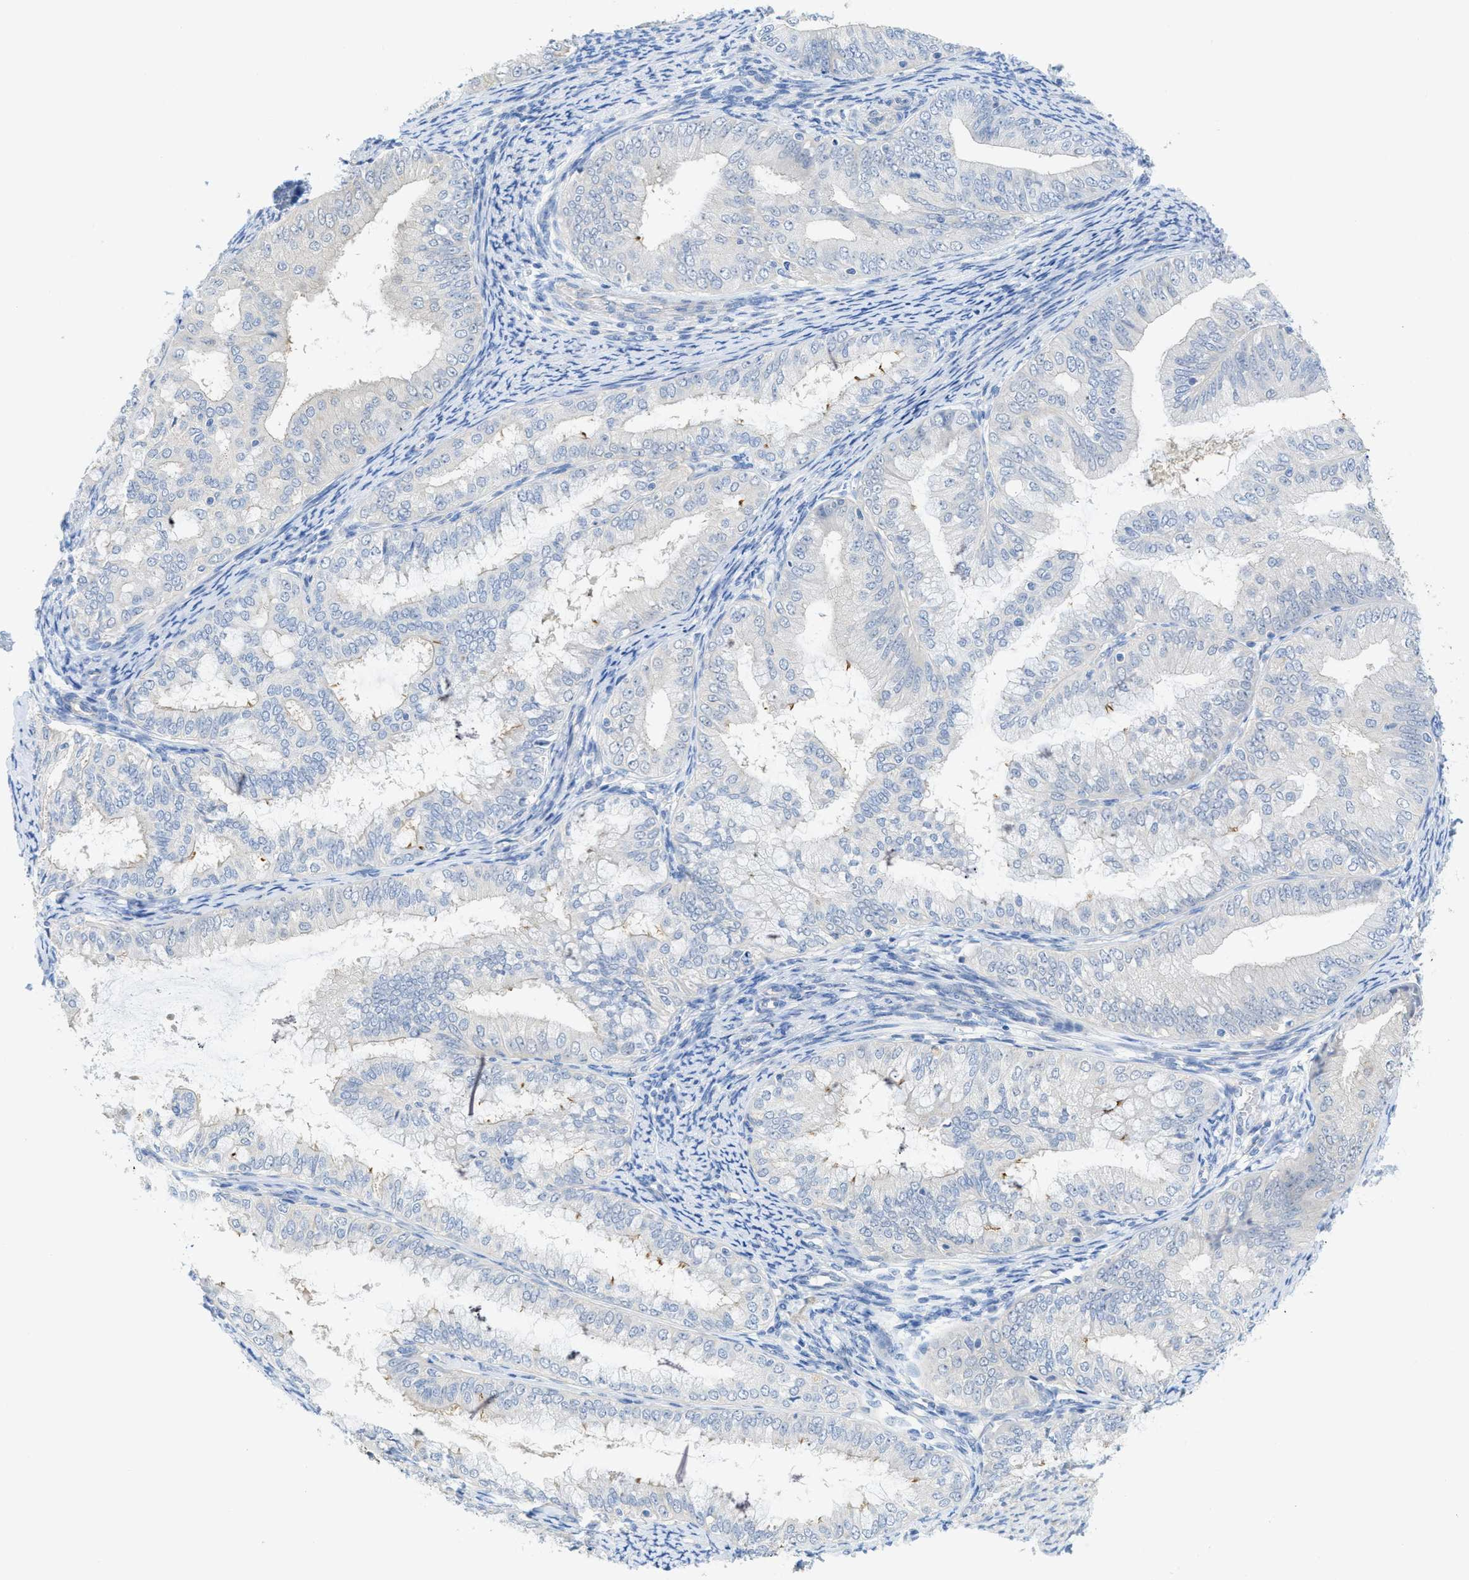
{"staining": {"intensity": "negative", "quantity": "none", "location": "none"}, "tissue": "endometrial cancer", "cell_type": "Tumor cells", "image_type": "cancer", "snomed": [{"axis": "morphology", "description": "Adenocarcinoma, NOS"}, {"axis": "topography", "description": "Endometrium"}], "caption": "Immunohistochemistry histopathology image of neoplastic tissue: human endometrial adenocarcinoma stained with DAB (3,3'-diaminobenzidine) shows no significant protein positivity in tumor cells.", "gene": "MYL3", "patient": {"sex": "female", "age": 63}}